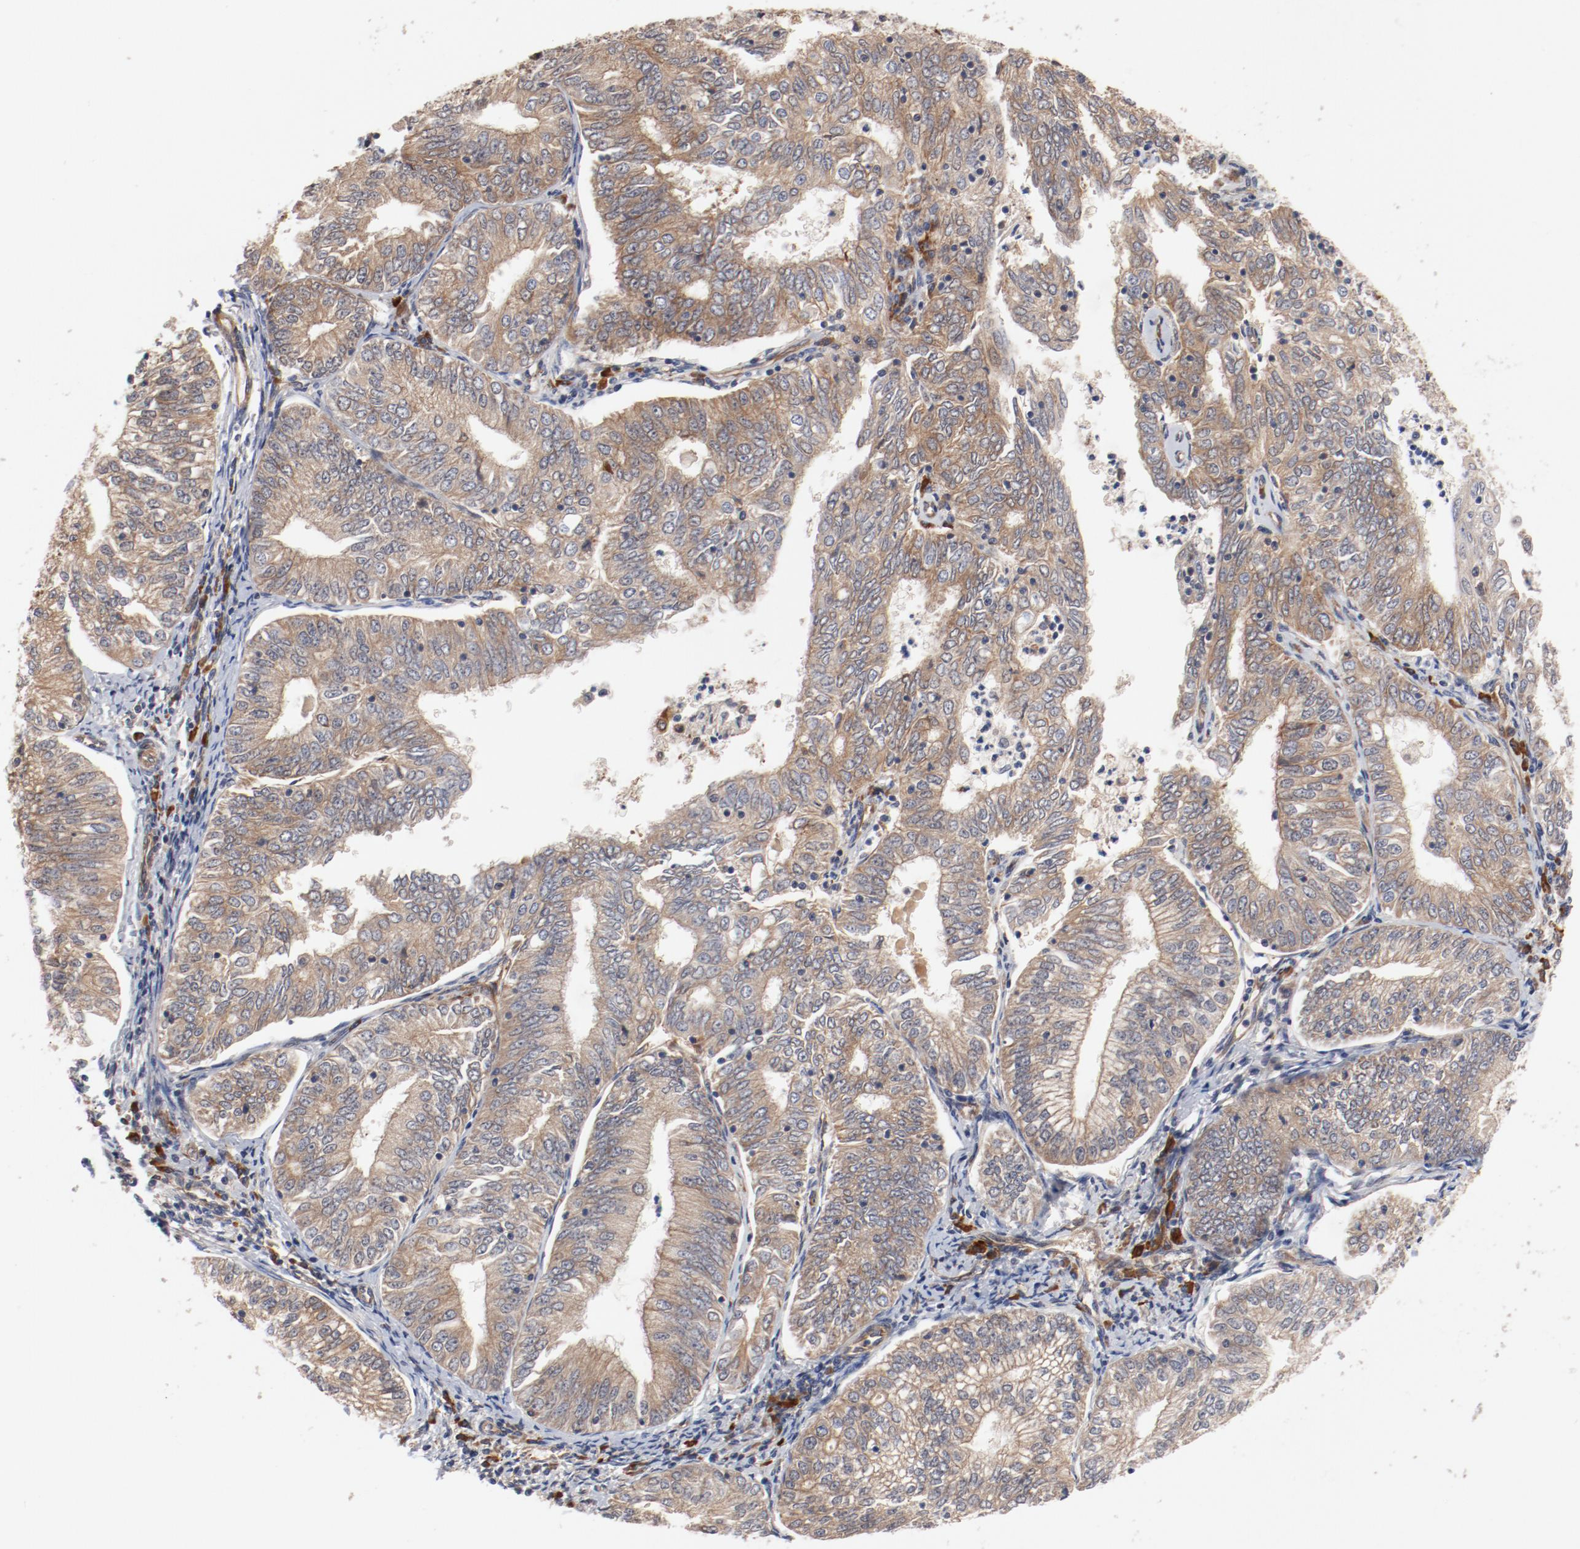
{"staining": {"intensity": "moderate", "quantity": ">75%", "location": "cytoplasmic/membranous"}, "tissue": "endometrial cancer", "cell_type": "Tumor cells", "image_type": "cancer", "snomed": [{"axis": "morphology", "description": "Adenocarcinoma, NOS"}, {"axis": "topography", "description": "Endometrium"}], "caption": "The micrograph displays staining of endometrial adenocarcinoma, revealing moderate cytoplasmic/membranous protein positivity (brown color) within tumor cells.", "gene": "PITPNM2", "patient": {"sex": "female", "age": 69}}